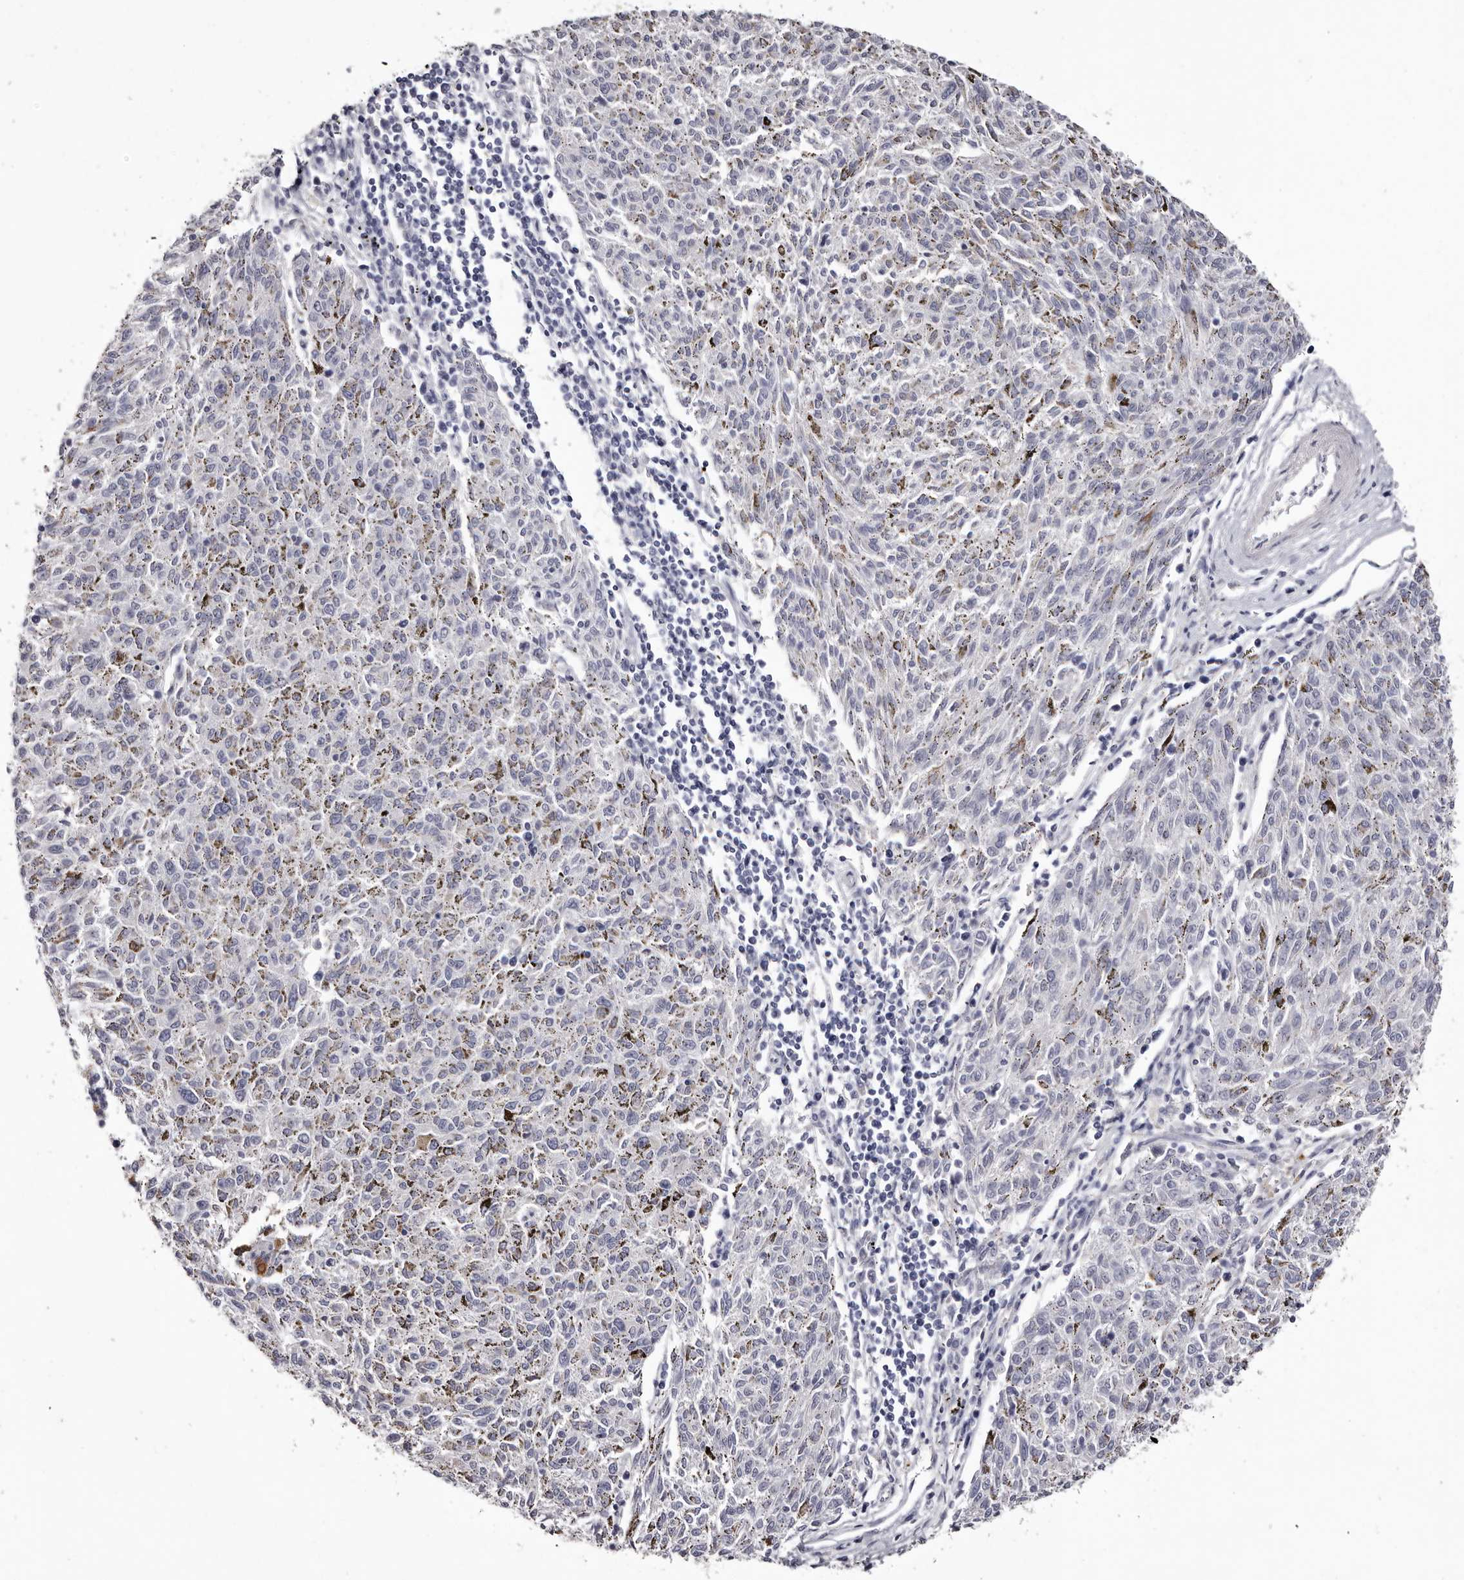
{"staining": {"intensity": "negative", "quantity": "none", "location": "none"}, "tissue": "melanoma", "cell_type": "Tumor cells", "image_type": "cancer", "snomed": [{"axis": "morphology", "description": "Malignant melanoma, NOS"}, {"axis": "topography", "description": "Skin"}], "caption": "Malignant melanoma was stained to show a protein in brown. There is no significant positivity in tumor cells. Brightfield microscopy of immunohistochemistry stained with DAB (brown) and hematoxylin (blue), captured at high magnification.", "gene": "CA6", "patient": {"sex": "female", "age": 72}}